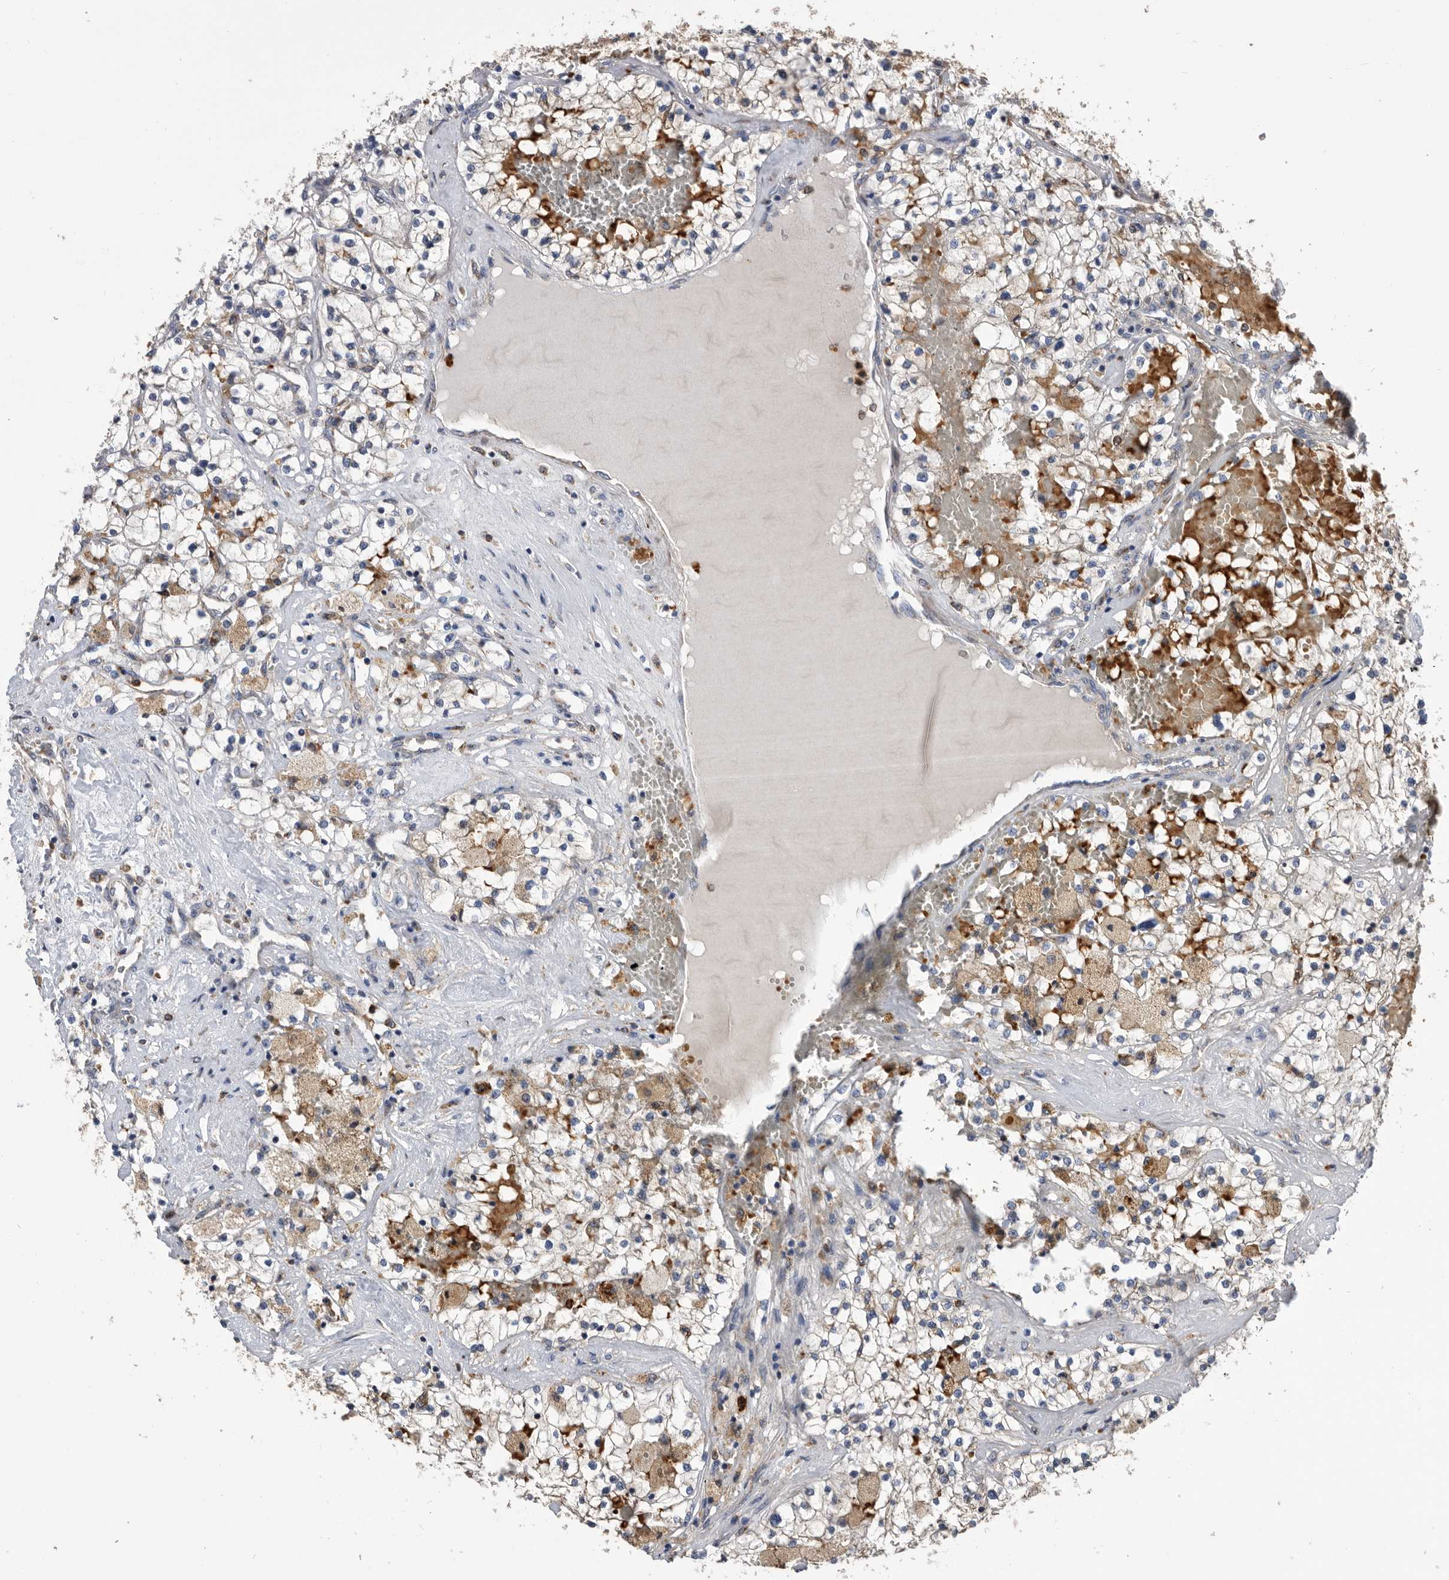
{"staining": {"intensity": "weak", "quantity": "<25%", "location": "cytoplasmic/membranous"}, "tissue": "renal cancer", "cell_type": "Tumor cells", "image_type": "cancer", "snomed": [{"axis": "morphology", "description": "Normal tissue, NOS"}, {"axis": "morphology", "description": "Adenocarcinoma, NOS"}, {"axis": "topography", "description": "Kidney"}], "caption": "An immunohistochemistry (IHC) image of adenocarcinoma (renal) is shown. There is no staining in tumor cells of adenocarcinoma (renal).", "gene": "CRISPLD2", "patient": {"sex": "male", "age": 68}}